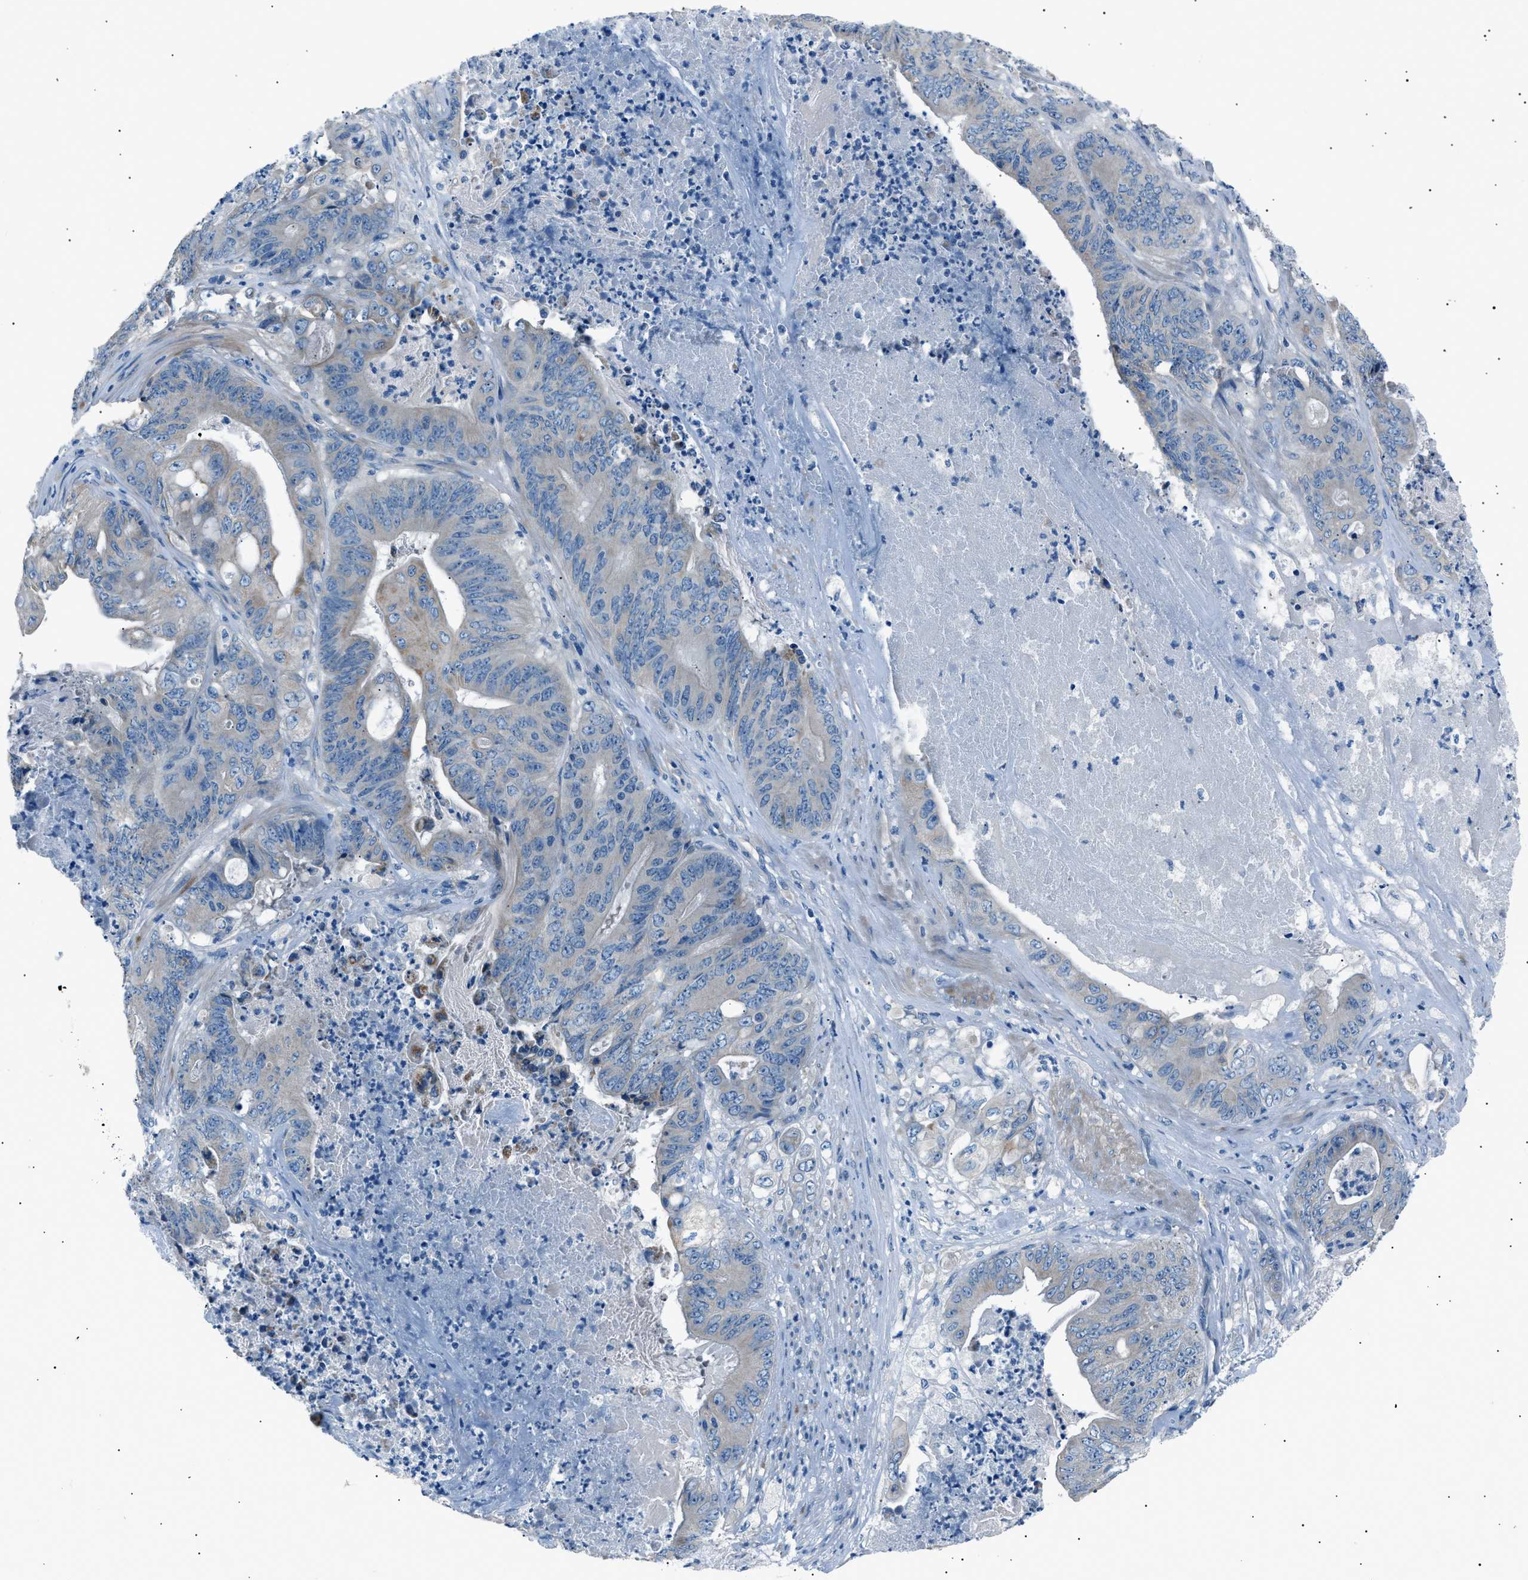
{"staining": {"intensity": "weak", "quantity": "<25%", "location": "cytoplasmic/membranous"}, "tissue": "stomach cancer", "cell_type": "Tumor cells", "image_type": "cancer", "snomed": [{"axis": "morphology", "description": "Adenocarcinoma, NOS"}, {"axis": "topography", "description": "Stomach"}], "caption": "Adenocarcinoma (stomach) stained for a protein using IHC displays no staining tumor cells.", "gene": "LRRC37B", "patient": {"sex": "female", "age": 73}}